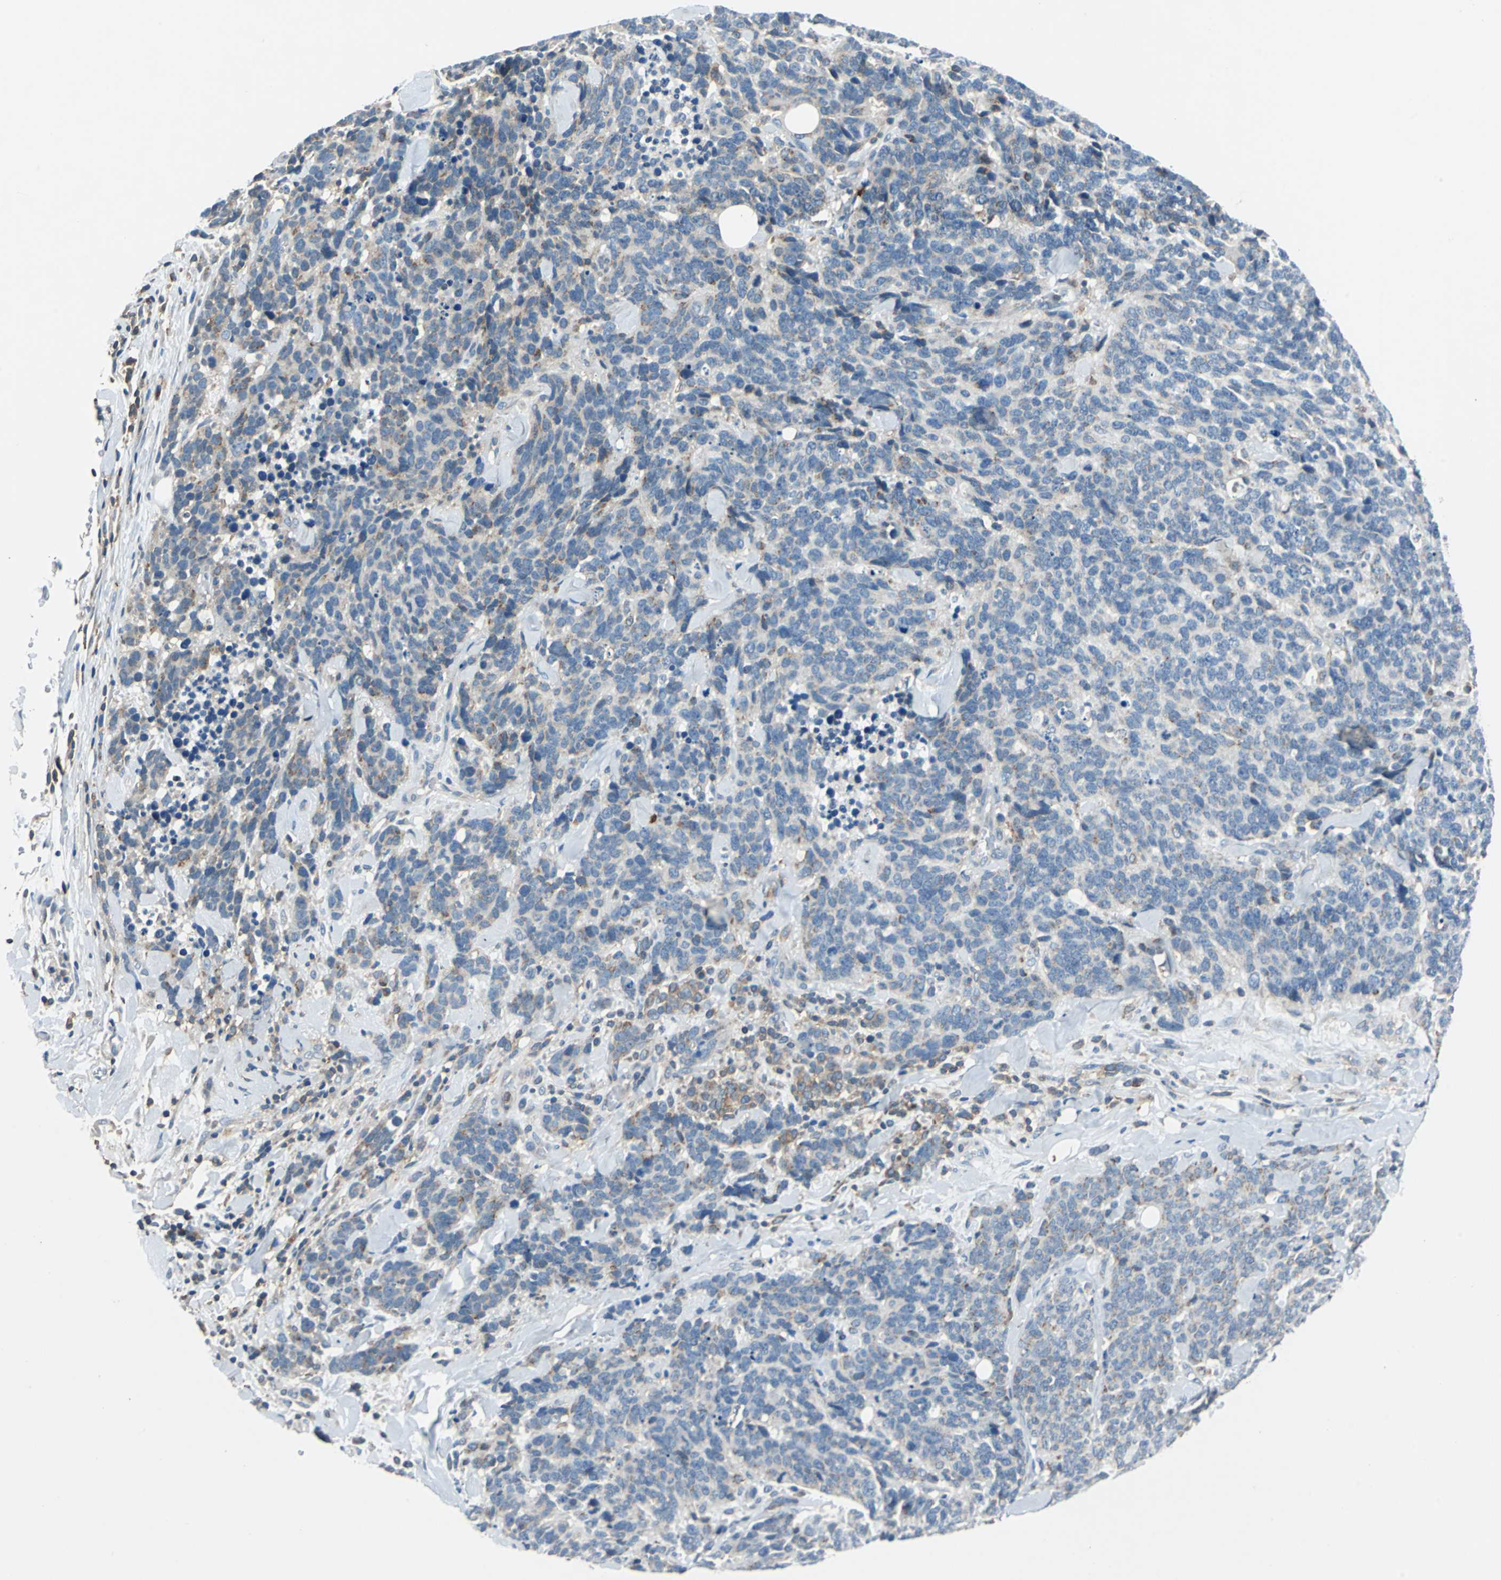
{"staining": {"intensity": "weak", "quantity": "25%-75%", "location": "cytoplasmic/membranous"}, "tissue": "lung cancer", "cell_type": "Tumor cells", "image_type": "cancer", "snomed": [{"axis": "morphology", "description": "Neoplasm, malignant, NOS"}, {"axis": "topography", "description": "Lung"}], "caption": "Immunohistochemical staining of lung cancer (neoplasm (malignant)) reveals low levels of weak cytoplasmic/membranous protein staining in approximately 25%-75% of tumor cells. The staining is performed using DAB brown chromogen to label protein expression. The nuclei are counter-stained blue using hematoxylin.", "gene": "SLC19A2", "patient": {"sex": "female", "age": 58}}